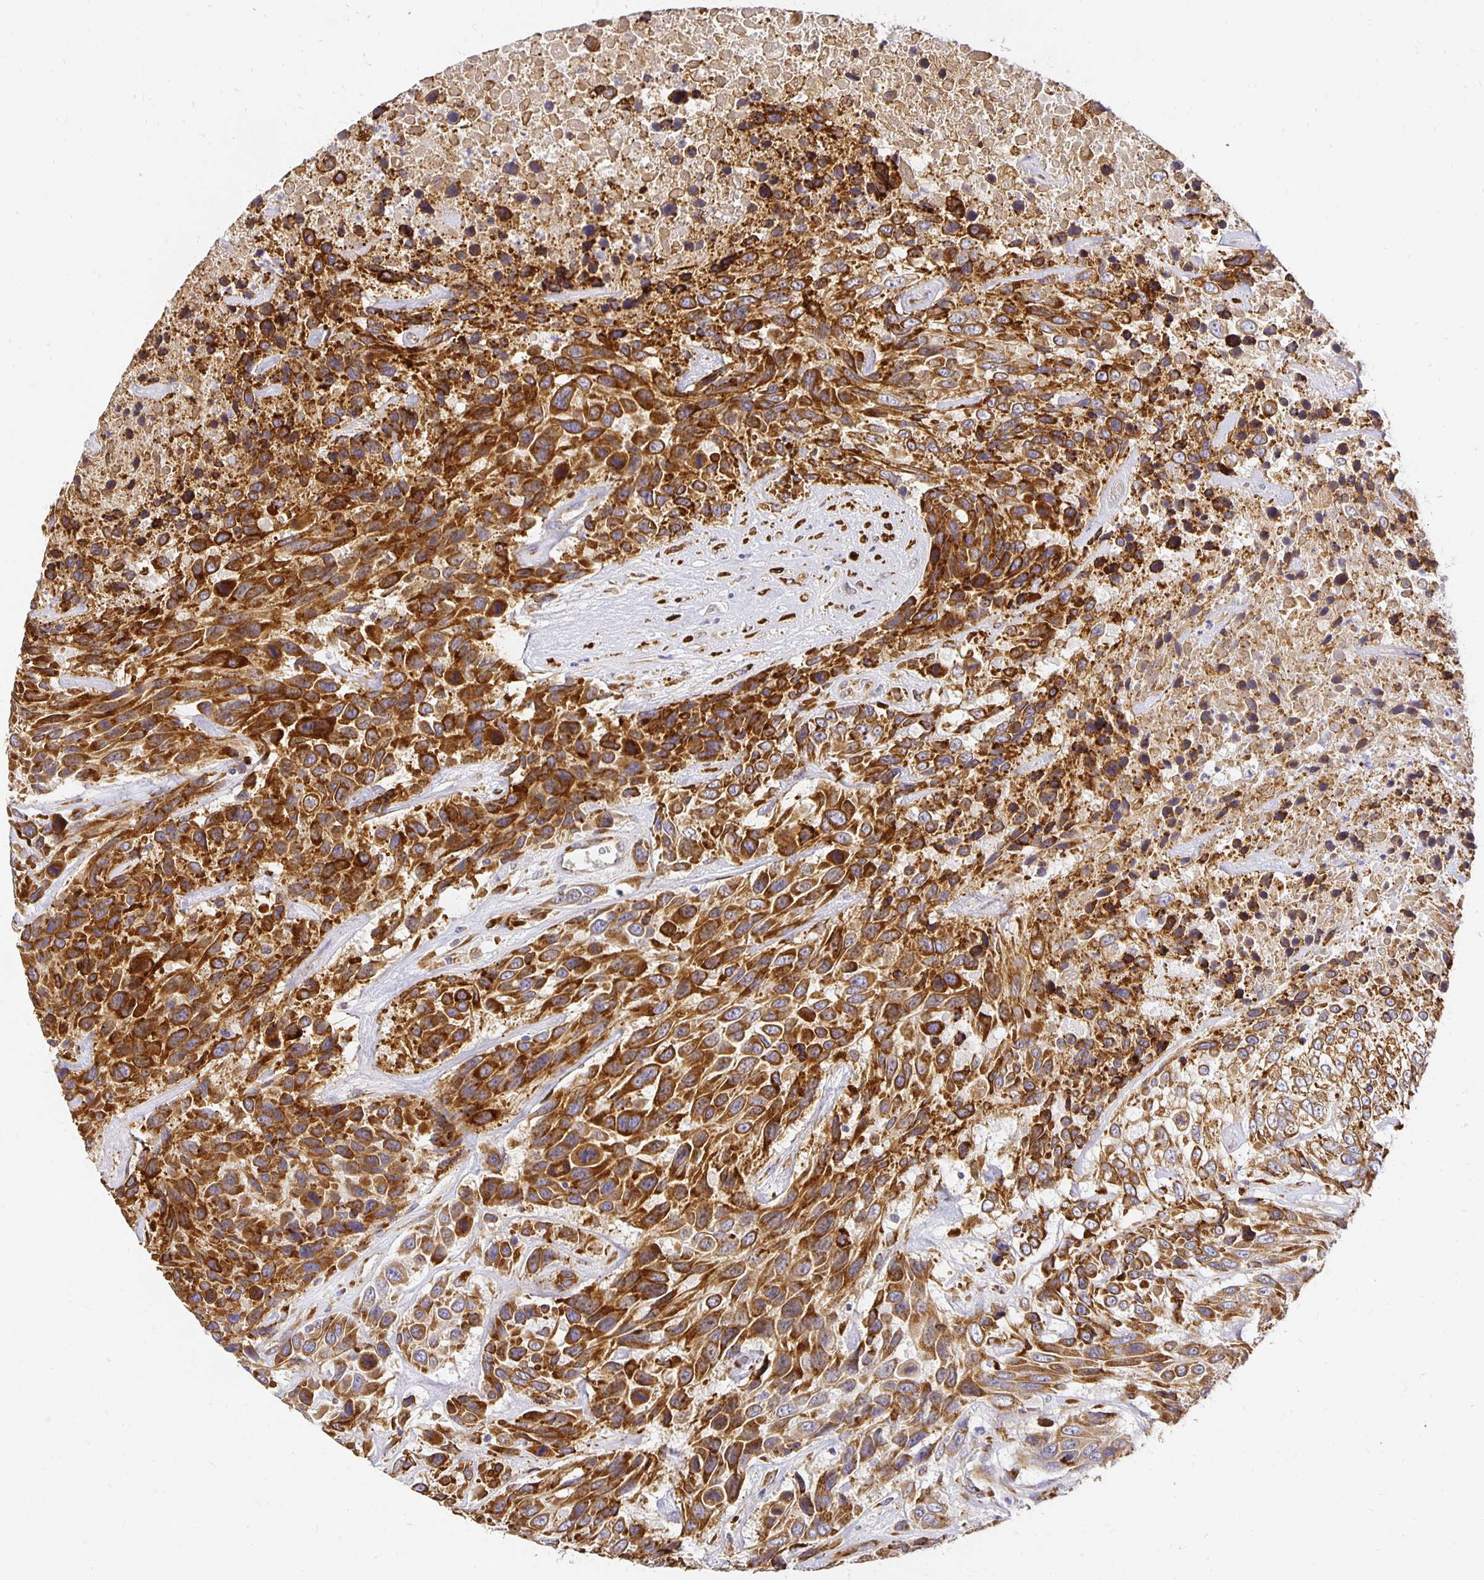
{"staining": {"intensity": "strong", "quantity": ">75%", "location": "cytoplasmic/membranous"}, "tissue": "urothelial cancer", "cell_type": "Tumor cells", "image_type": "cancer", "snomed": [{"axis": "morphology", "description": "Urothelial carcinoma, High grade"}, {"axis": "topography", "description": "Urinary bladder"}], "caption": "Immunohistochemical staining of human urothelial carcinoma (high-grade) reveals strong cytoplasmic/membranous protein positivity in approximately >75% of tumor cells. (DAB (3,3'-diaminobenzidine) IHC with brightfield microscopy, high magnification).", "gene": "PLOD1", "patient": {"sex": "female", "age": 70}}